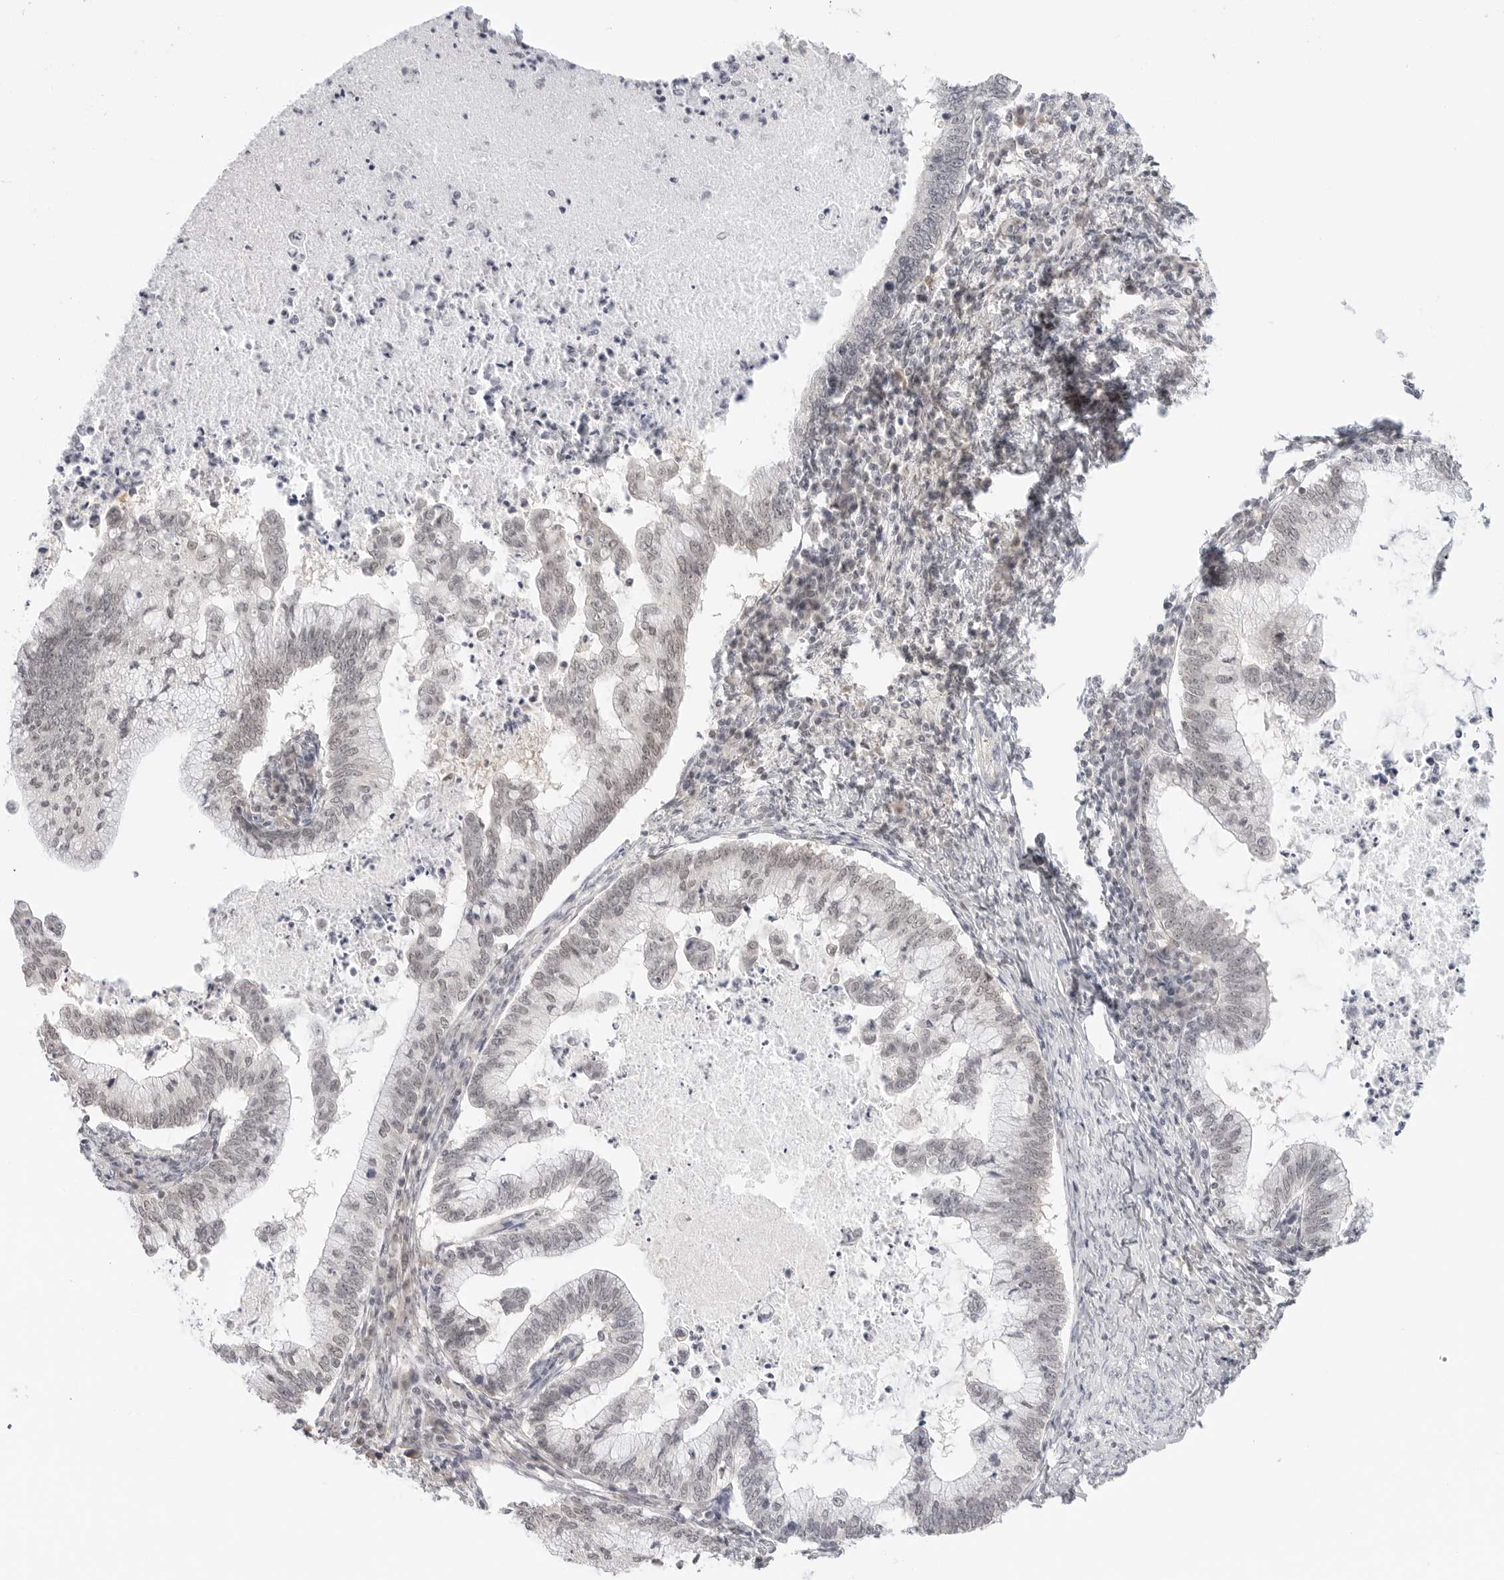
{"staining": {"intensity": "negative", "quantity": "none", "location": "none"}, "tissue": "cervical cancer", "cell_type": "Tumor cells", "image_type": "cancer", "snomed": [{"axis": "morphology", "description": "Adenocarcinoma, NOS"}, {"axis": "topography", "description": "Cervix"}], "caption": "This photomicrograph is of cervical adenocarcinoma stained with IHC to label a protein in brown with the nuclei are counter-stained blue. There is no positivity in tumor cells. (Immunohistochemistry, brightfield microscopy, high magnification).", "gene": "TSEN2", "patient": {"sex": "female", "age": 36}}